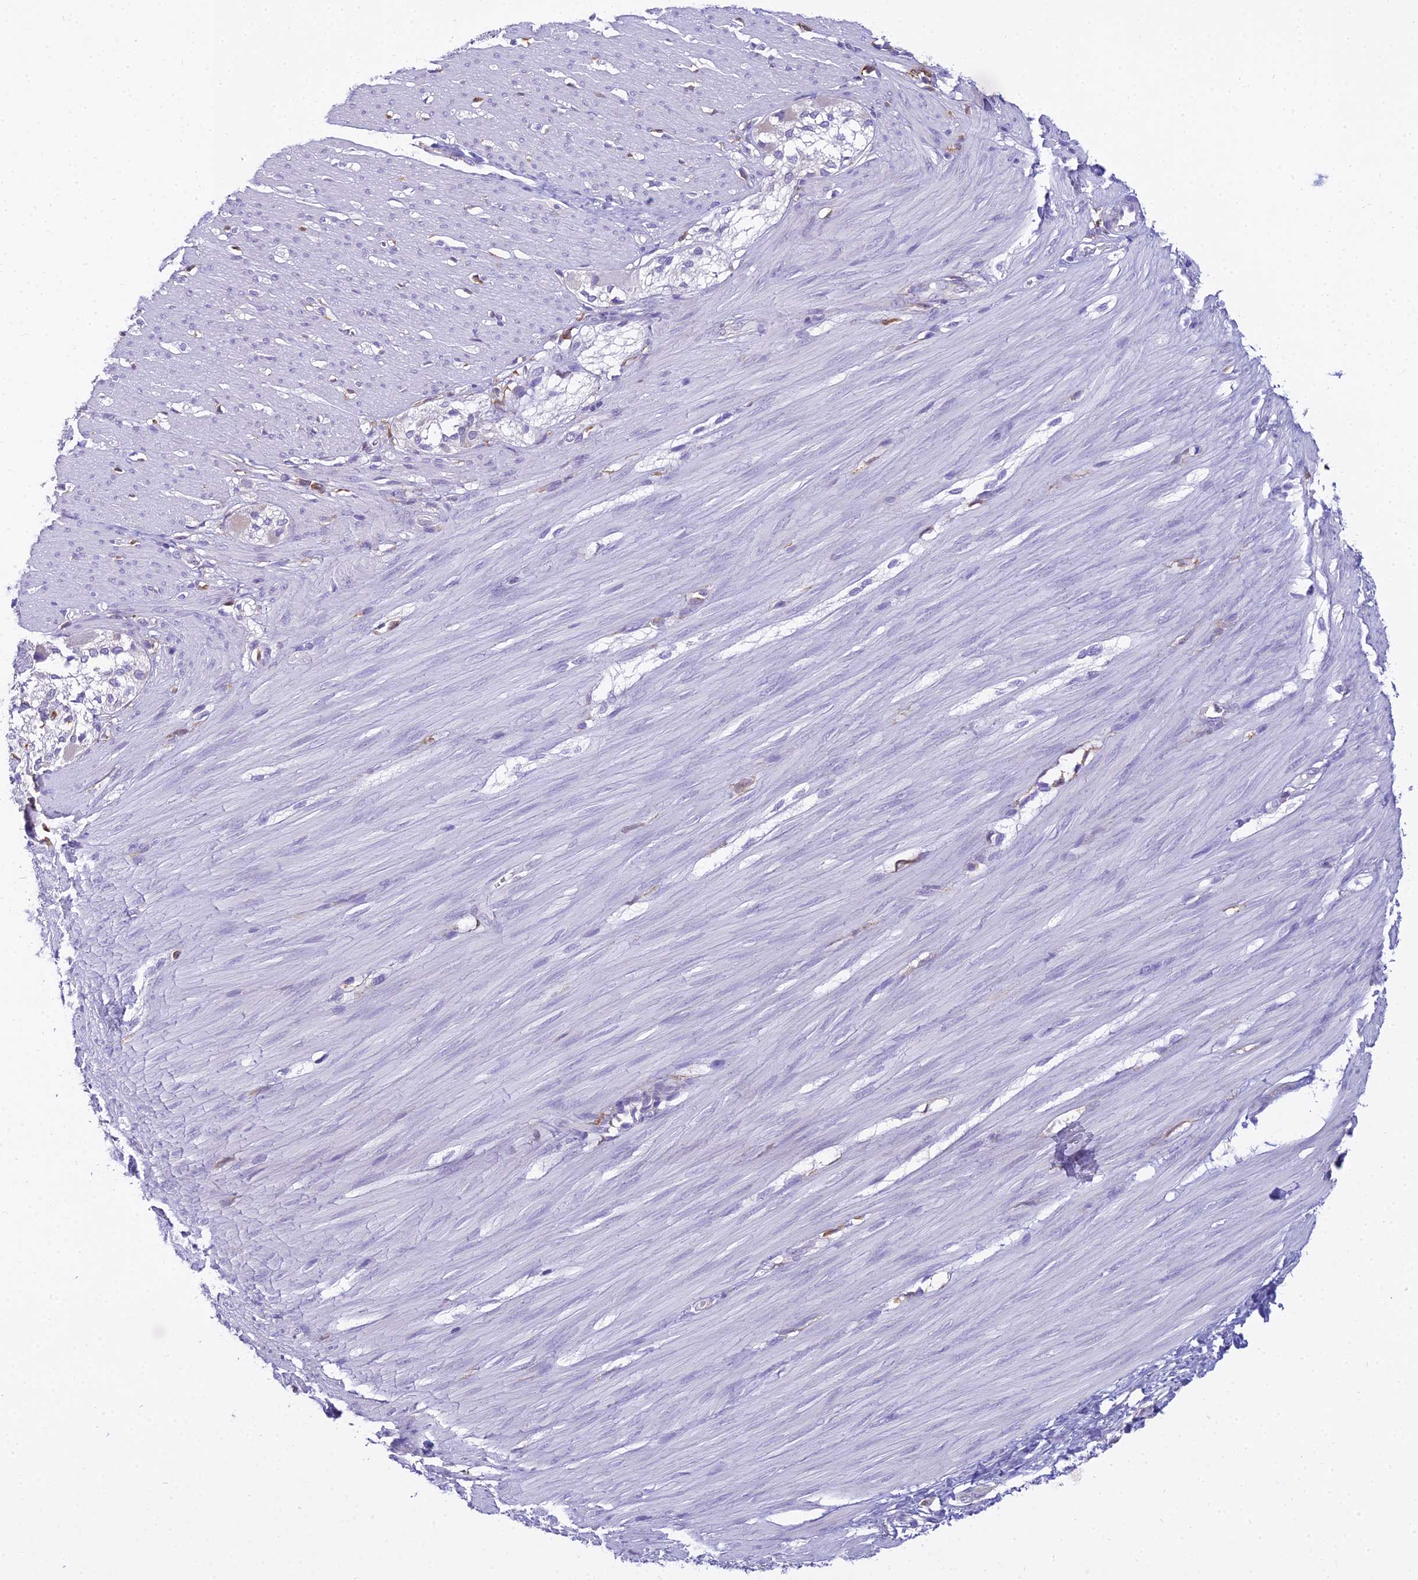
{"staining": {"intensity": "negative", "quantity": "none", "location": "none"}, "tissue": "smooth muscle", "cell_type": "Smooth muscle cells", "image_type": "normal", "snomed": [{"axis": "morphology", "description": "Normal tissue, NOS"}, {"axis": "morphology", "description": "Adenocarcinoma, NOS"}, {"axis": "topography", "description": "Colon"}, {"axis": "topography", "description": "Peripheral nerve tissue"}], "caption": "This is a image of immunohistochemistry staining of unremarkable smooth muscle, which shows no positivity in smooth muscle cells. (Brightfield microscopy of DAB IHC at high magnification).", "gene": "UBE2G1", "patient": {"sex": "male", "age": 14}}